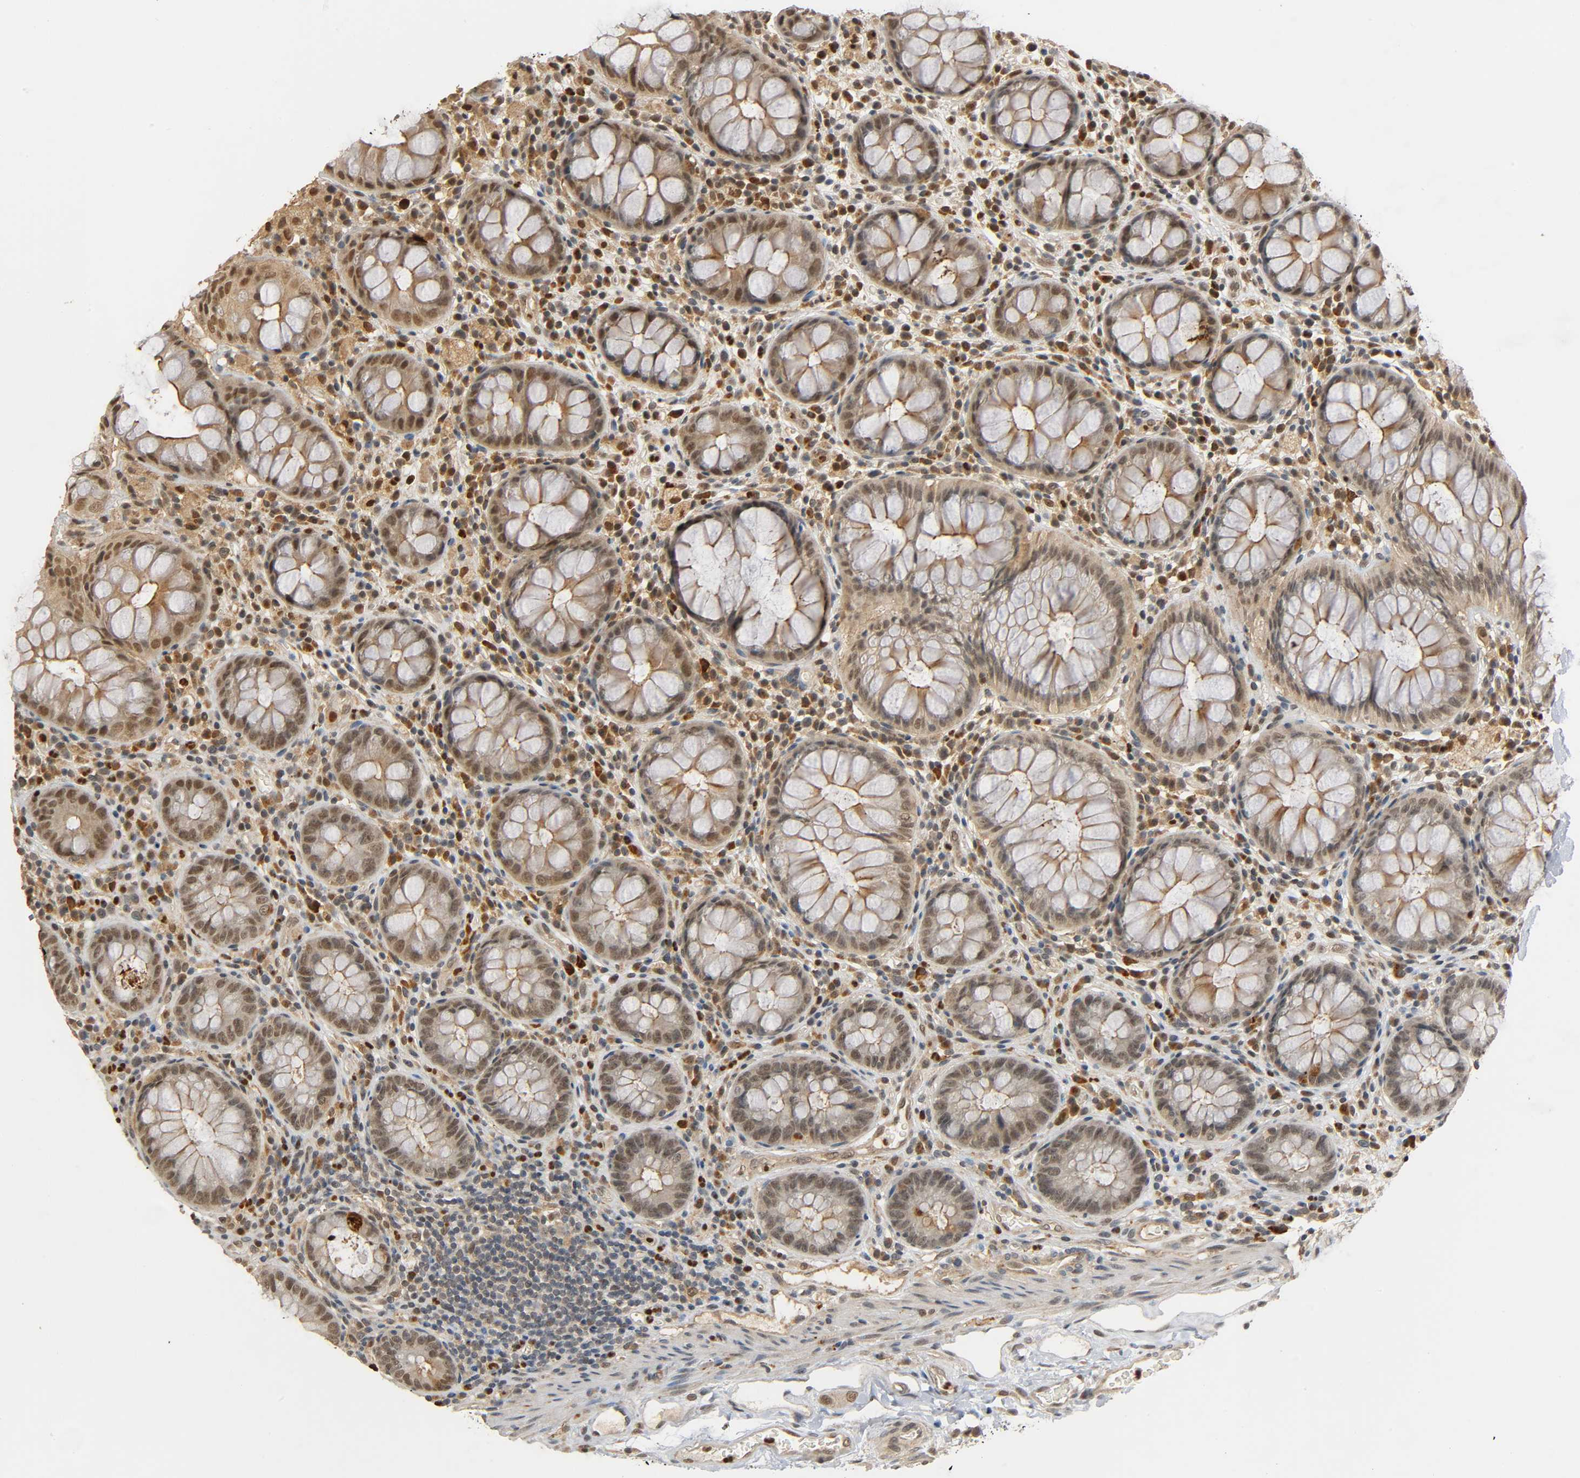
{"staining": {"intensity": "weak", "quantity": ">75%", "location": "nuclear"}, "tissue": "colon", "cell_type": "Endothelial cells", "image_type": "normal", "snomed": [{"axis": "morphology", "description": "Normal tissue, NOS"}, {"axis": "topography", "description": "Colon"}], "caption": "The immunohistochemical stain shows weak nuclear staining in endothelial cells of benign colon.", "gene": "ZFPM2", "patient": {"sex": "female", "age": 46}}